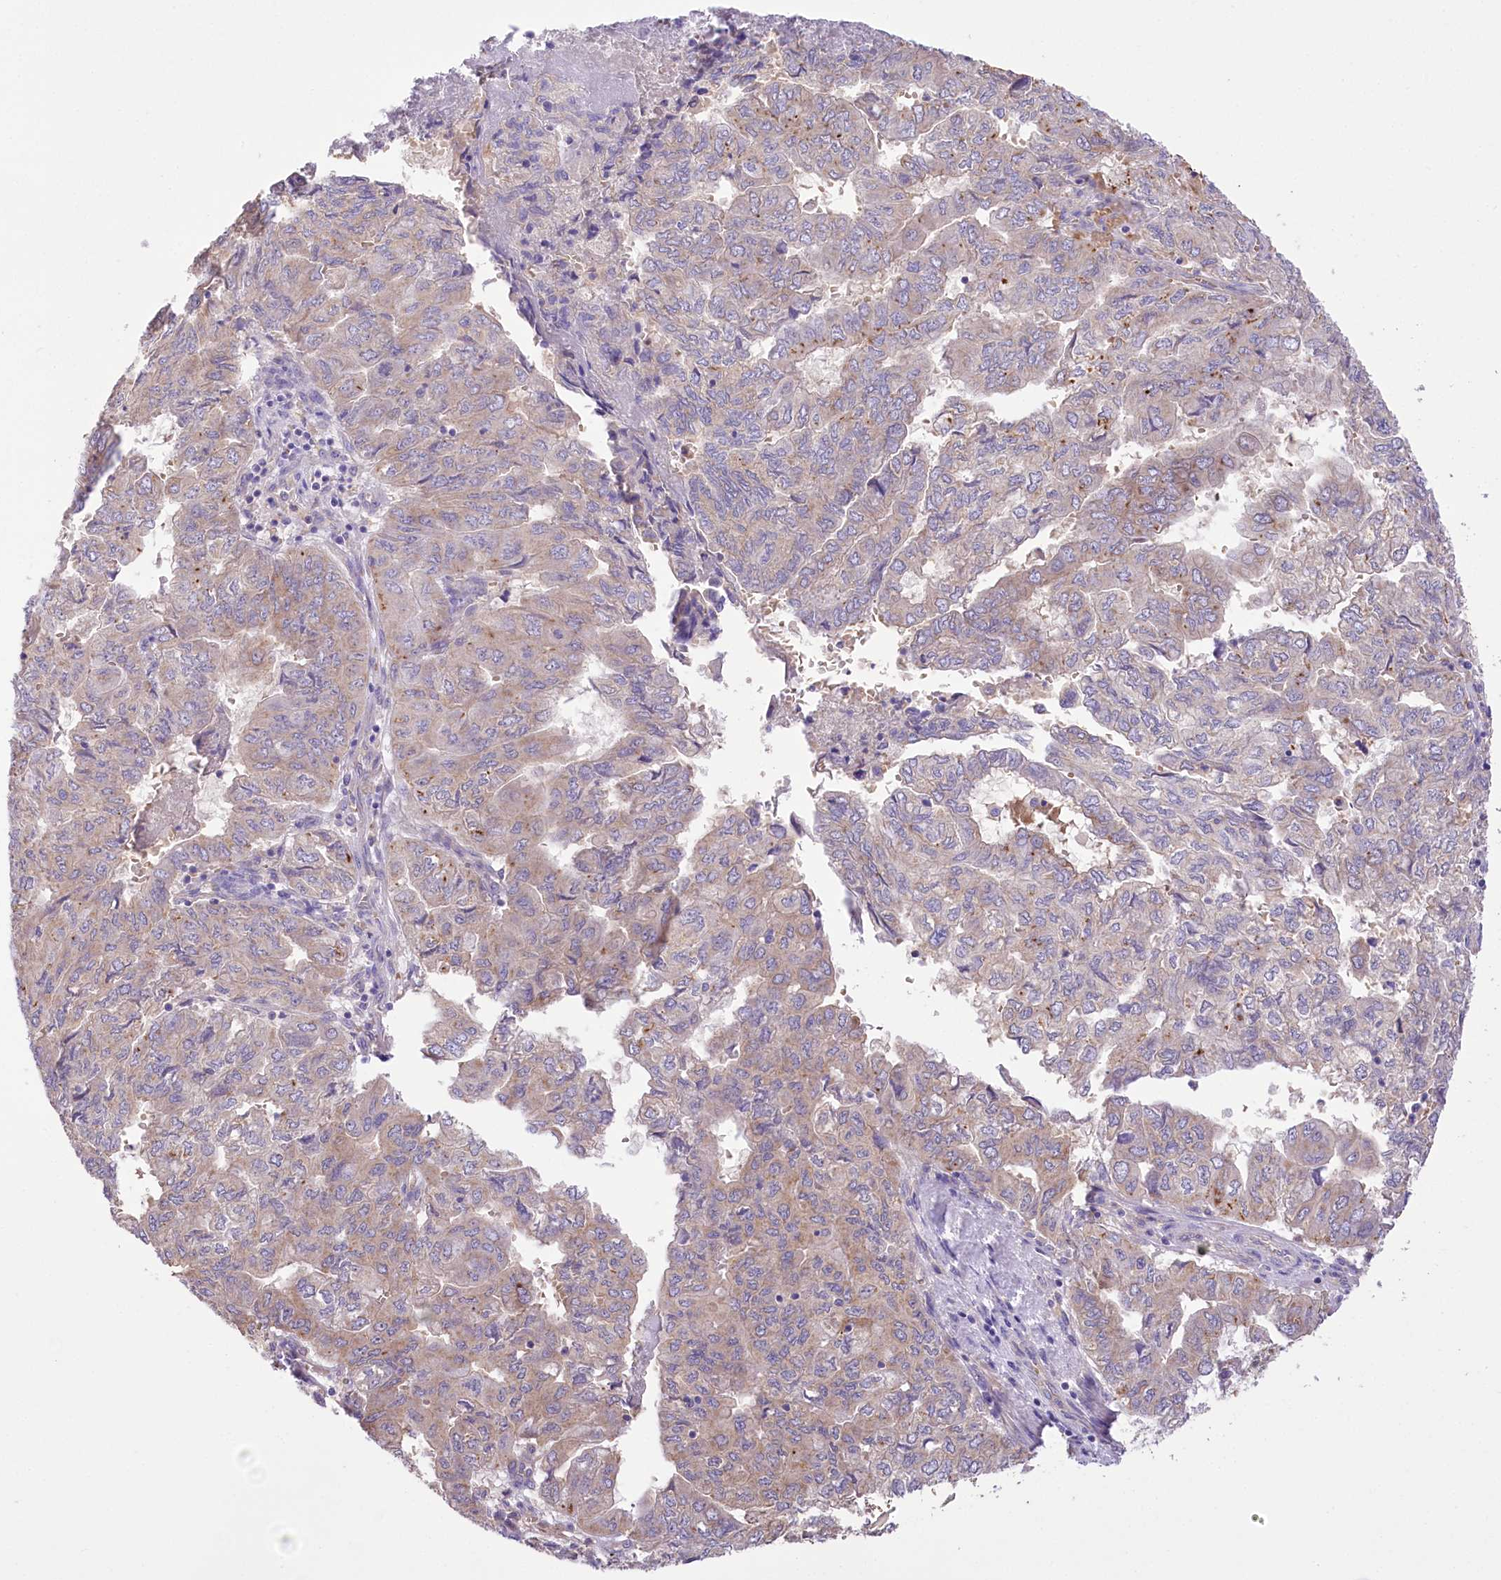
{"staining": {"intensity": "weak", "quantity": "25%-75%", "location": "cytoplasmic/membranous"}, "tissue": "pancreatic cancer", "cell_type": "Tumor cells", "image_type": "cancer", "snomed": [{"axis": "morphology", "description": "Adenocarcinoma, NOS"}, {"axis": "topography", "description": "Pancreas"}], "caption": "A brown stain shows weak cytoplasmic/membranous positivity of a protein in human adenocarcinoma (pancreatic) tumor cells. Using DAB (3,3'-diaminobenzidine) (brown) and hematoxylin (blue) stains, captured at high magnification using brightfield microscopy.", "gene": "PRSS53", "patient": {"sex": "male", "age": 51}}